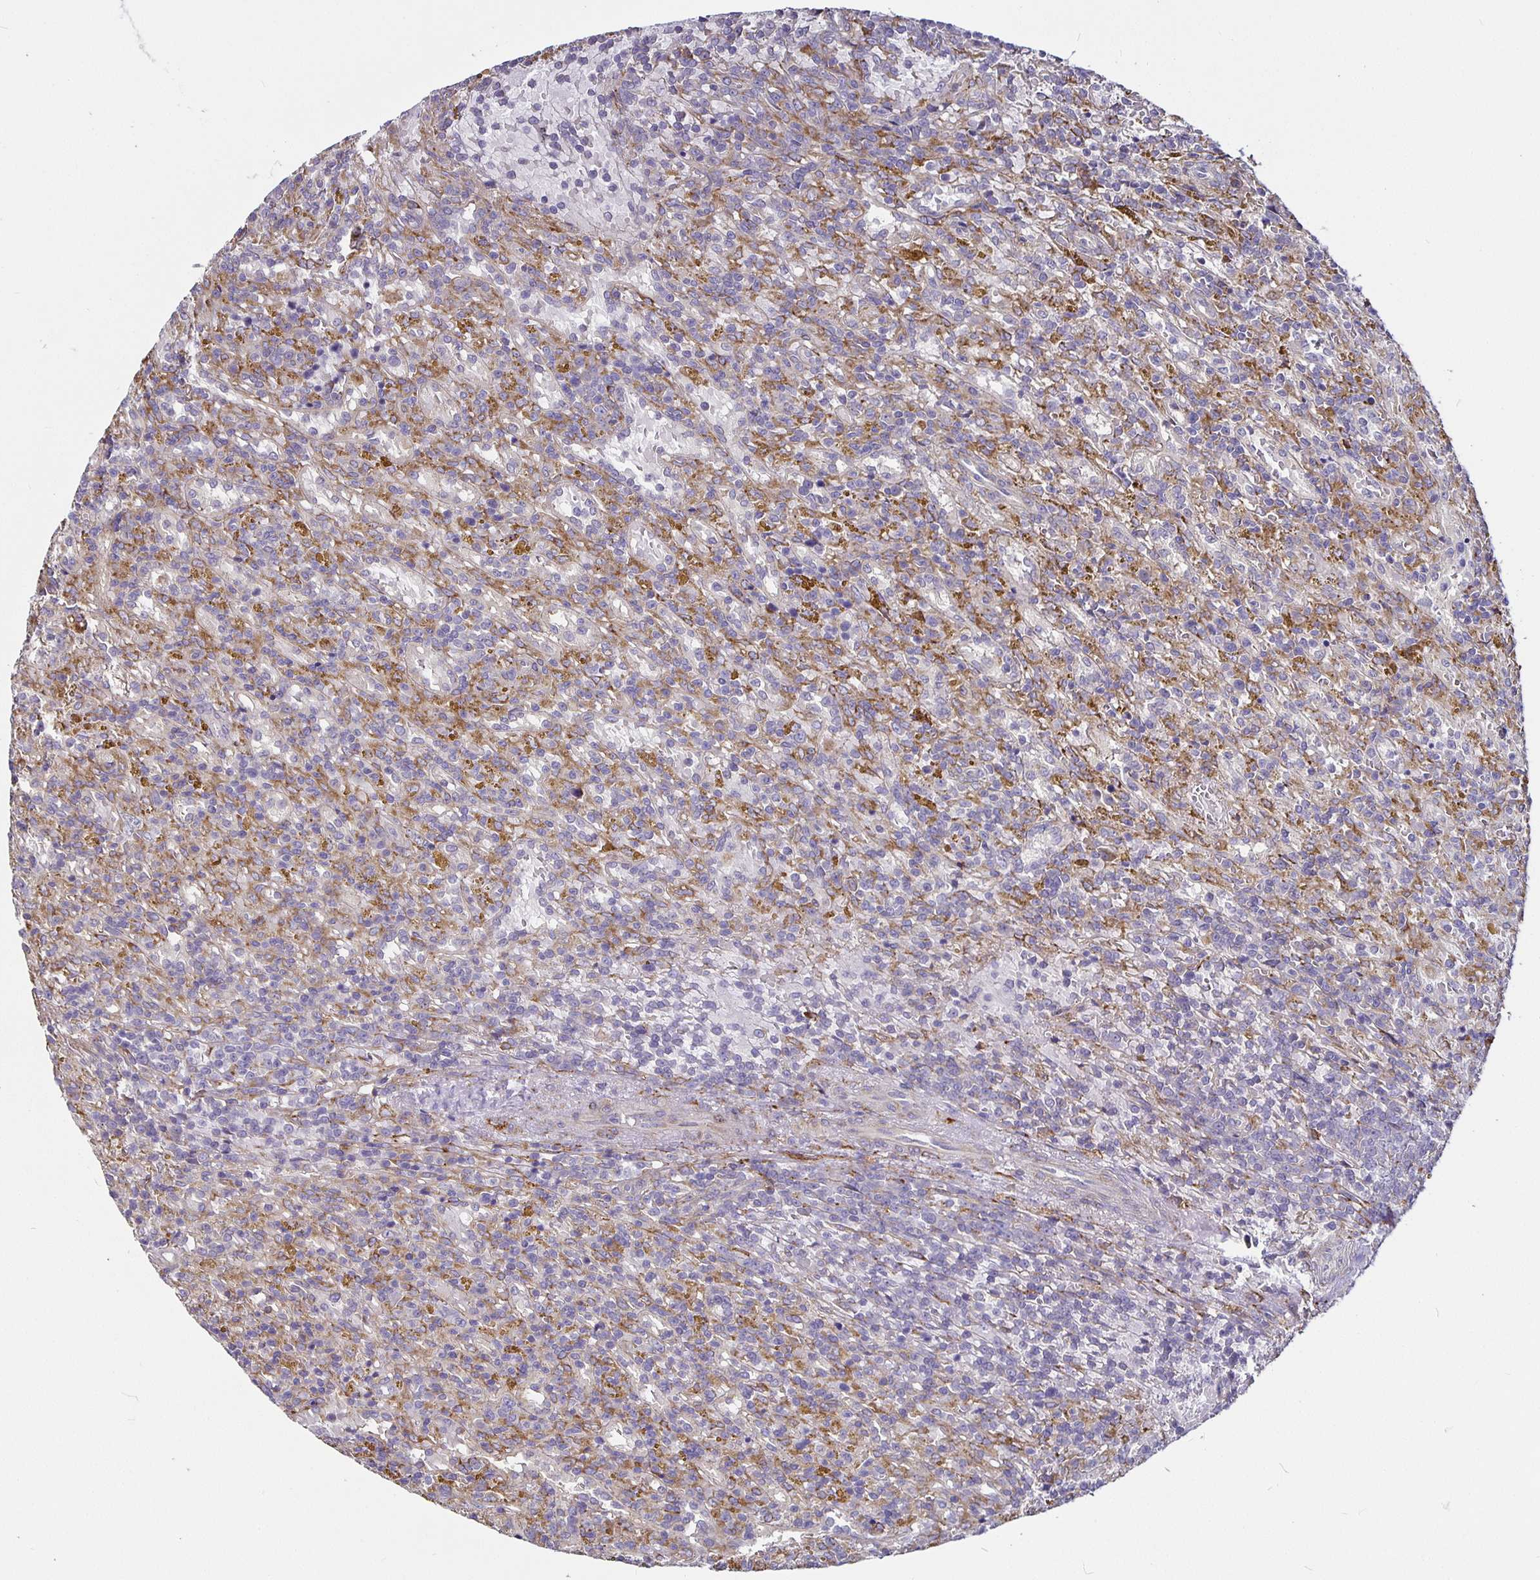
{"staining": {"intensity": "moderate", "quantity": "<25%", "location": "cytoplasmic/membranous"}, "tissue": "lymphoma", "cell_type": "Tumor cells", "image_type": "cancer", "snomed": [{"axis": "morphology", "description": "Malignant lymphoma, non-Hodgkin's type, Low grade"}, {"axis": "topography", "description": "Spleen"}], "caption": "This image exhibits IHC staining of low-grade malignant lymphoma, non-Hodgkin's type, with low moderate cytoplasmic/membranous expression in about <25% of tumor cells.", "gene": "P4HA2", "patient": {"sex": "female", "age": 65}}